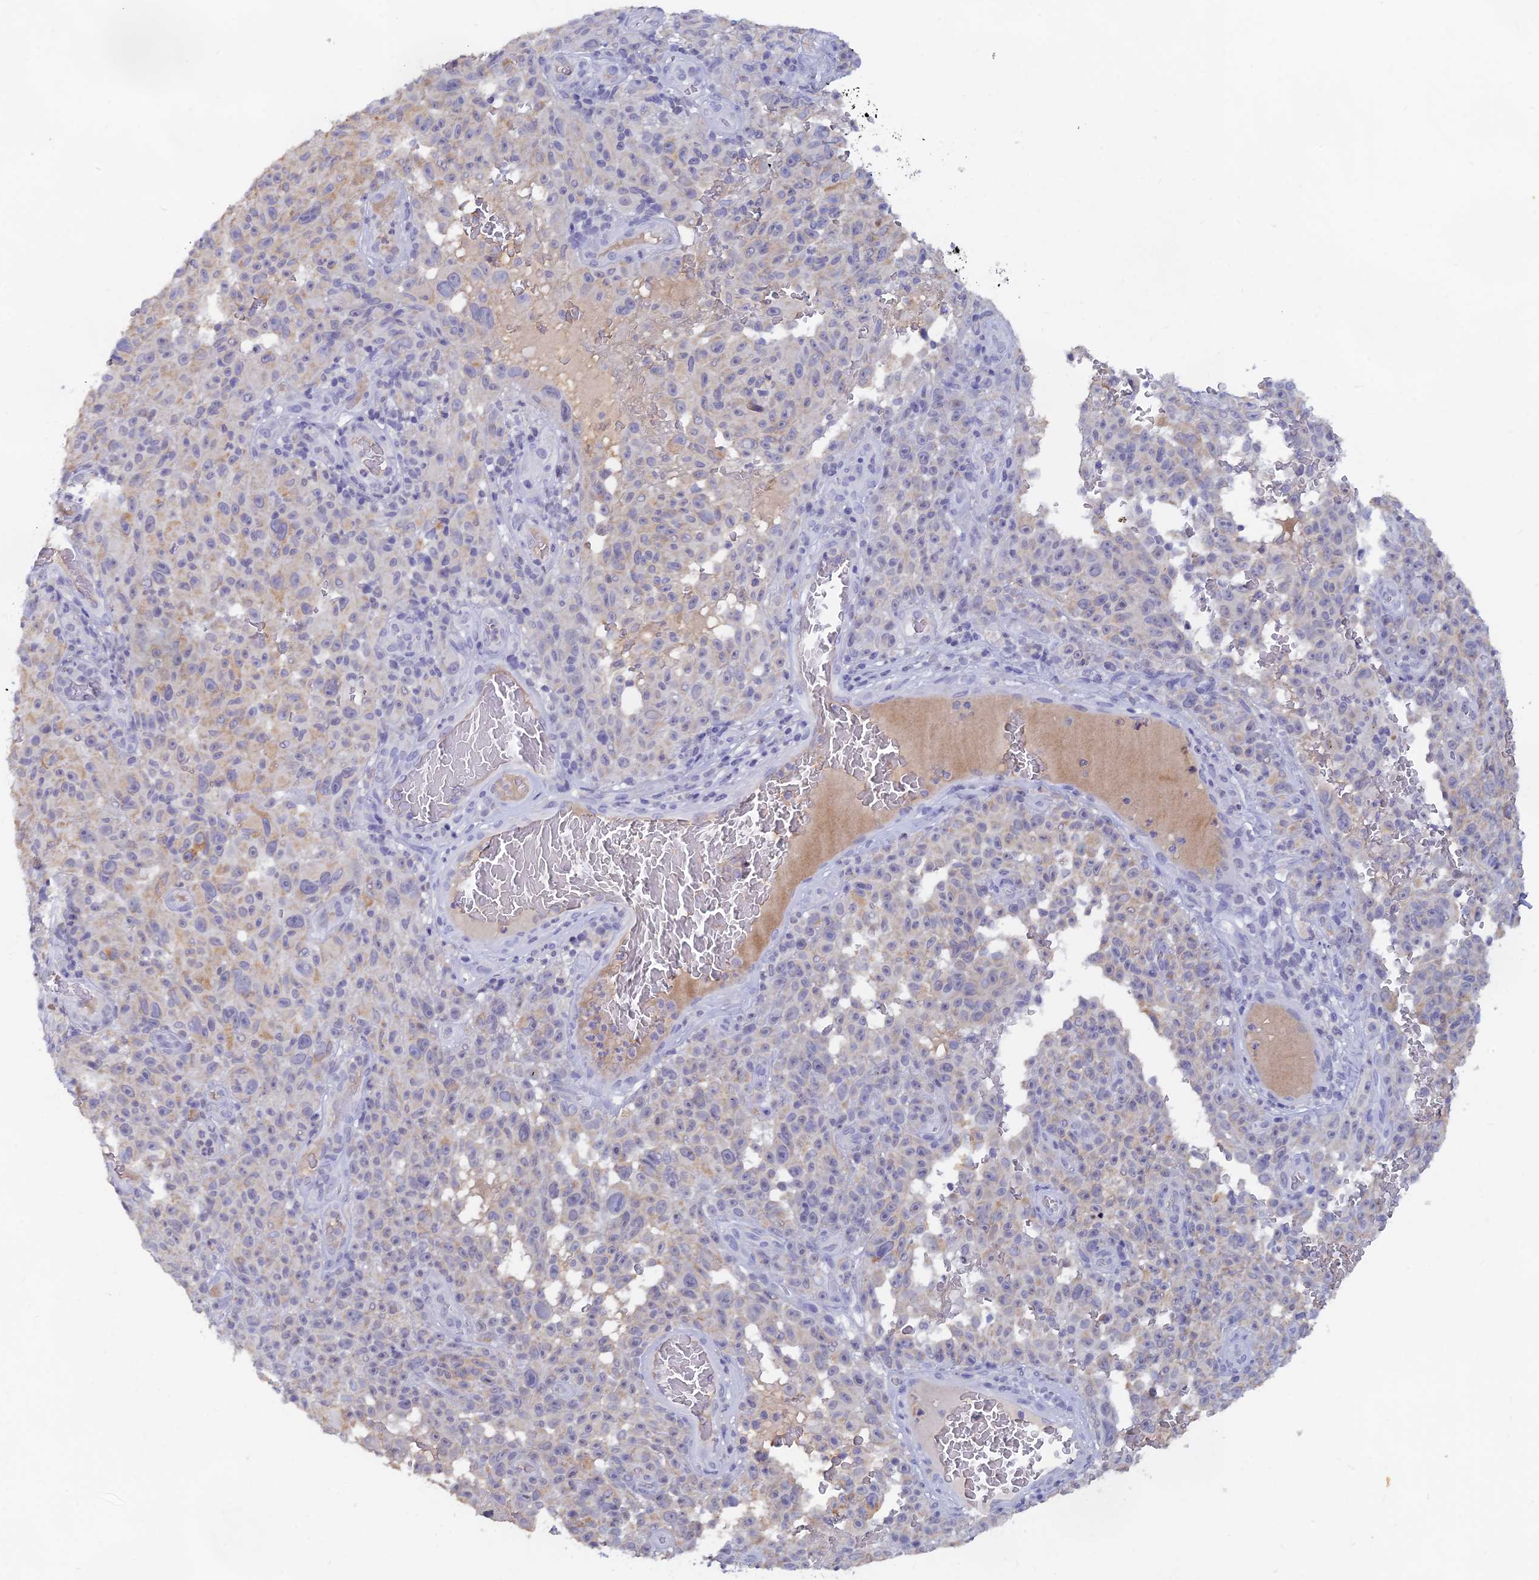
{"staining": {"intensity": "weak", "quantity": "25%-75%", "location": "cytoplasmic/membranous"}, "tissue": "melanoma", "cell_type": "Tumor cells", "image_type": "cancer", "snomed": [{"axis": "morphology", "description": "Malignant melanoma, NOS"}, {"axis": "topography", "description": "Skin"}], "caption": "Malignant melanoma stained for a protein (brown) reveals weak cytoplasmic/membranous positive positivity in approximately 25%-75% of tumor cells.", "gene": "LRIF1", "patient": {"sex": "female", "age": 82}}